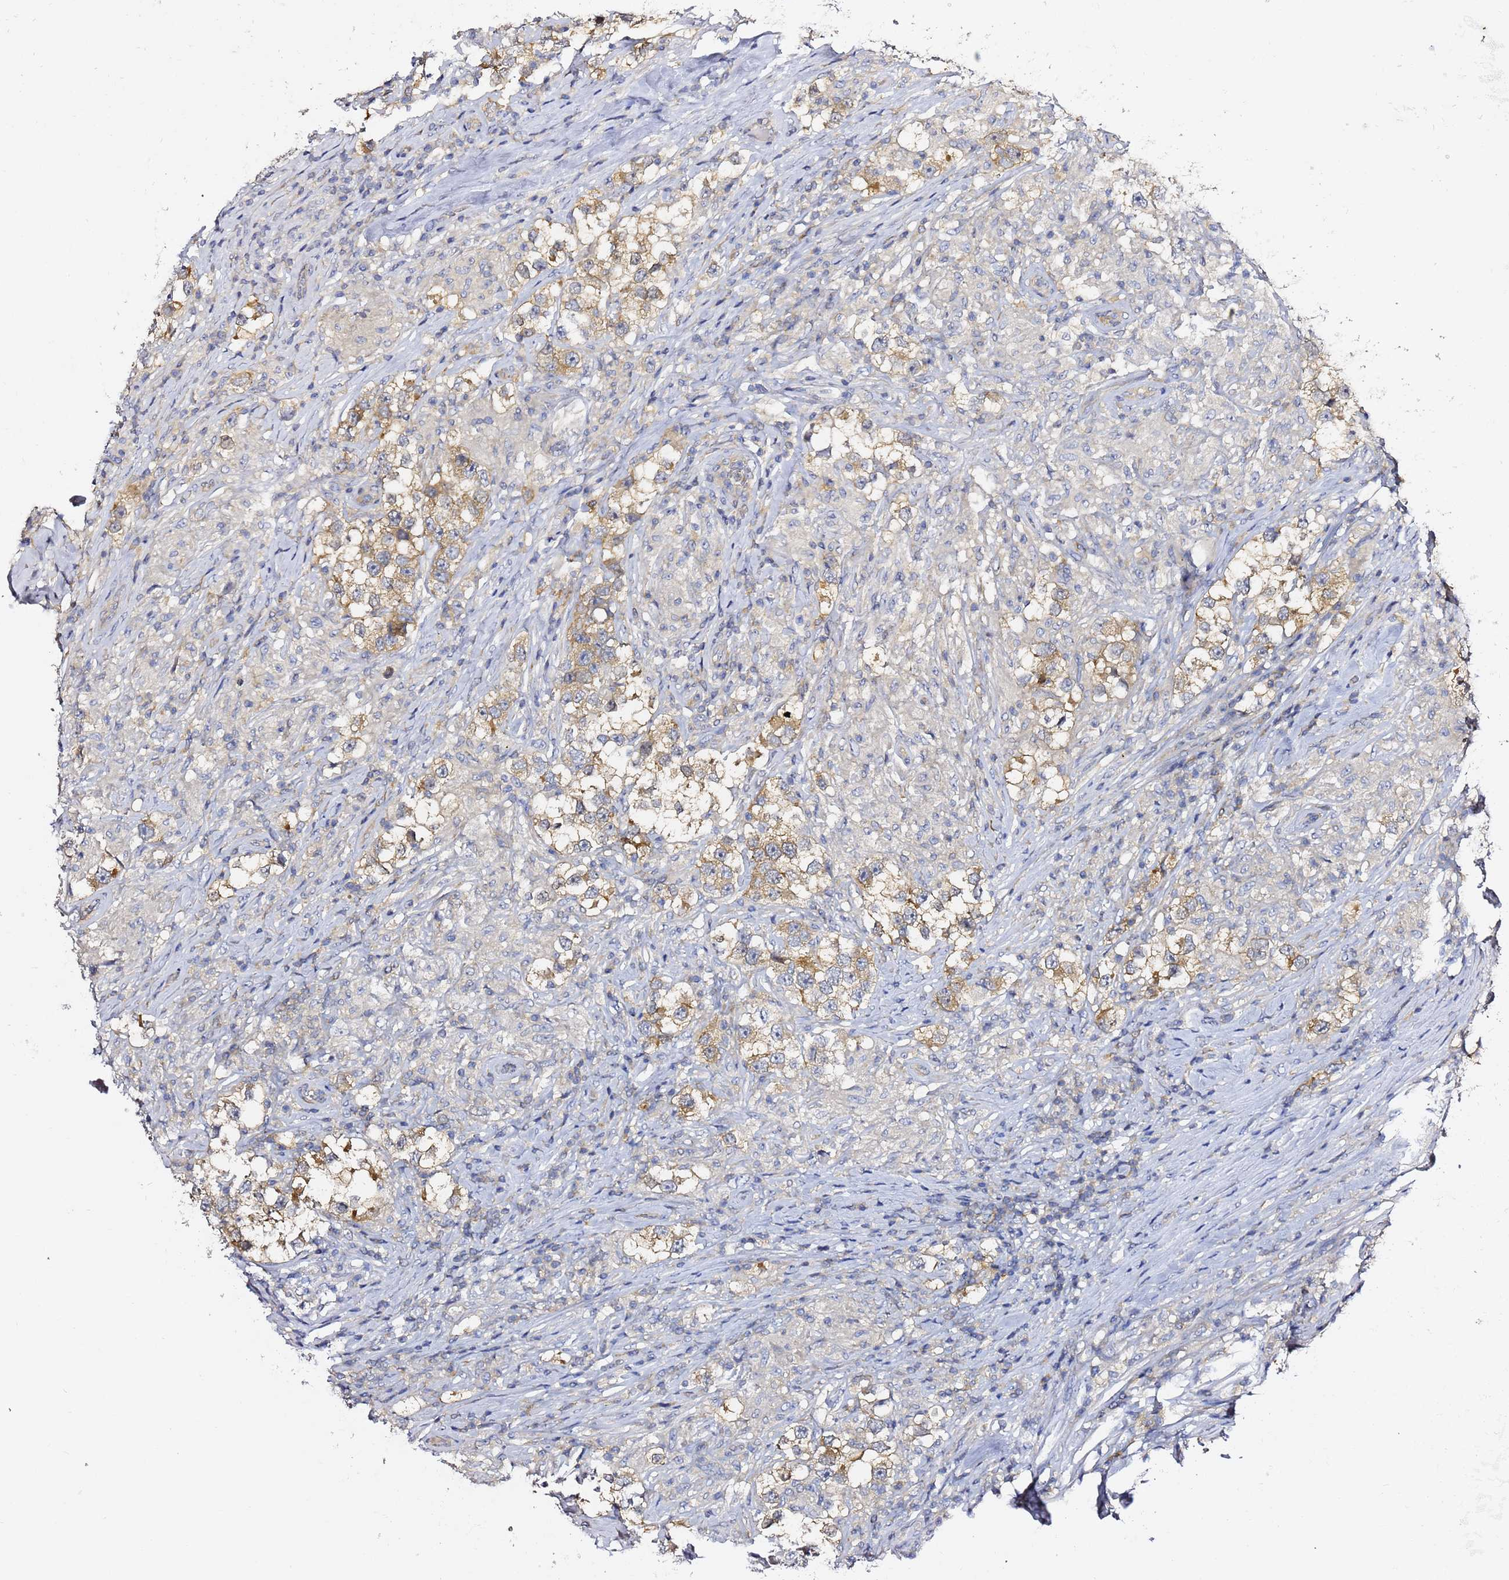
{"staining": {"intensity": "moderate", "quantity": "25%-75%", "location": "cytoplasmic/membranous"}, "tissue": "testis cancer", "cell_type": "Tumor cells", "image_type": "cancer", "snomed": [{"axis": "morphology", "description": "Seminoma, NOS"}, {"axis": "topography", "description": "Testis"}], "caption": "Immunohistochemical staining of human testis seminoma reveals medium levels of moderate cytoplasmic/membranous positivity in approximately 25%-75% of tumor cells. (Stains: DAB in brown, nuclei in blue, Microscopy: brightfield microscopy at high magnification).", "gene": "LENG1", "patient": {"sex": "male", "age": 46}}